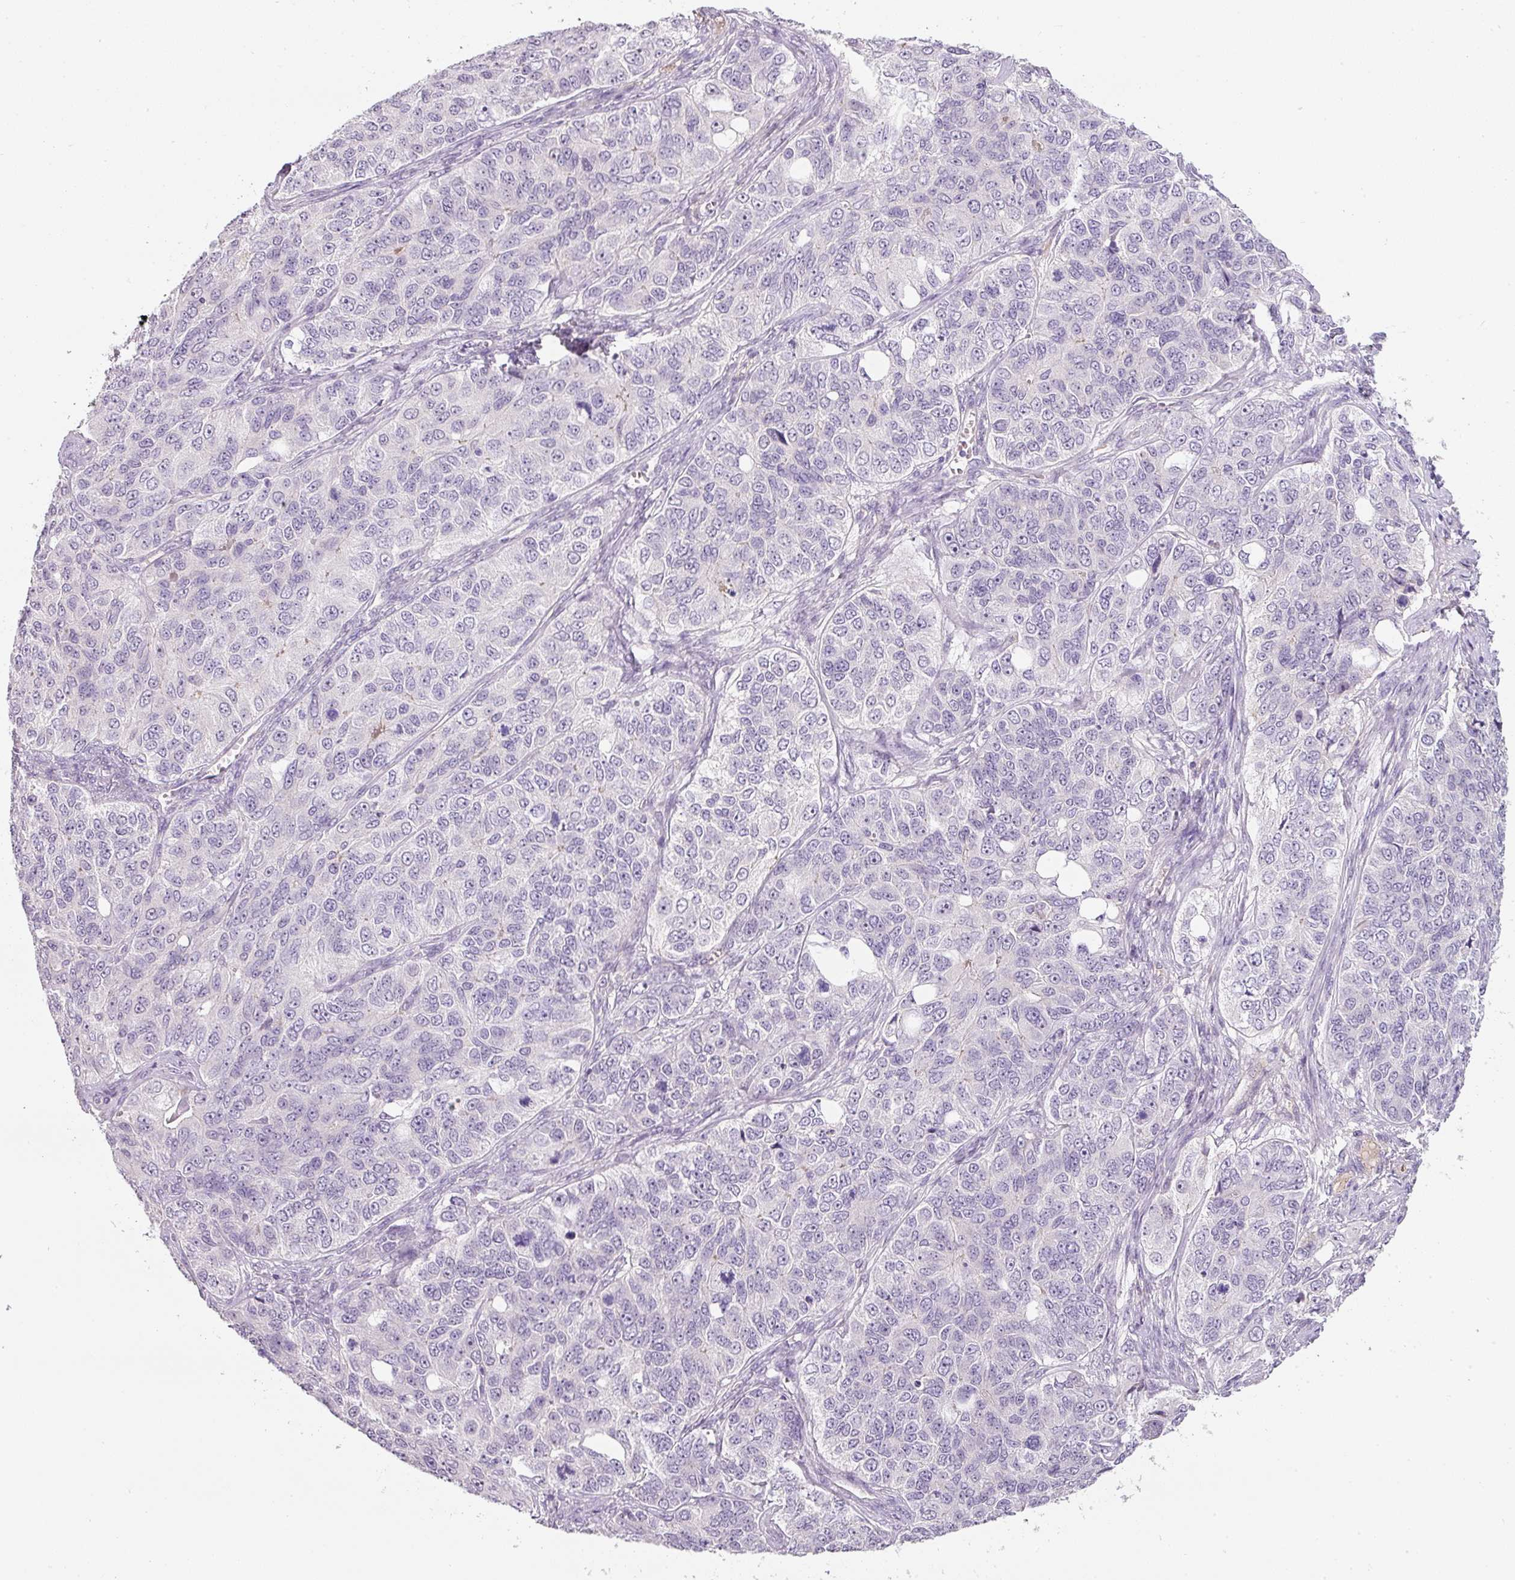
{"staining": {"intensity": "negative", "quantity": "none", "location": "none"}, "tissue": "ovarian cancer", "cell_type": "Tumor cells", "image_type": "cancer", "snomed": [{"axis": "morphology", "description": "Carcinoma, endometroid"}, {"axis": "topography", "description": "Ovary"}], "caption": "A high-resolution micrograph shows IHC staining of ovarian cancer (endometroid carcinoma), which demonstrates no significant expression in tumor cells. (DAB immunohistochemistry visualized using brightfield microscopy, high magnification).", "gene": "TMEM37", "patient": {"sex": "female", "age": 51}}